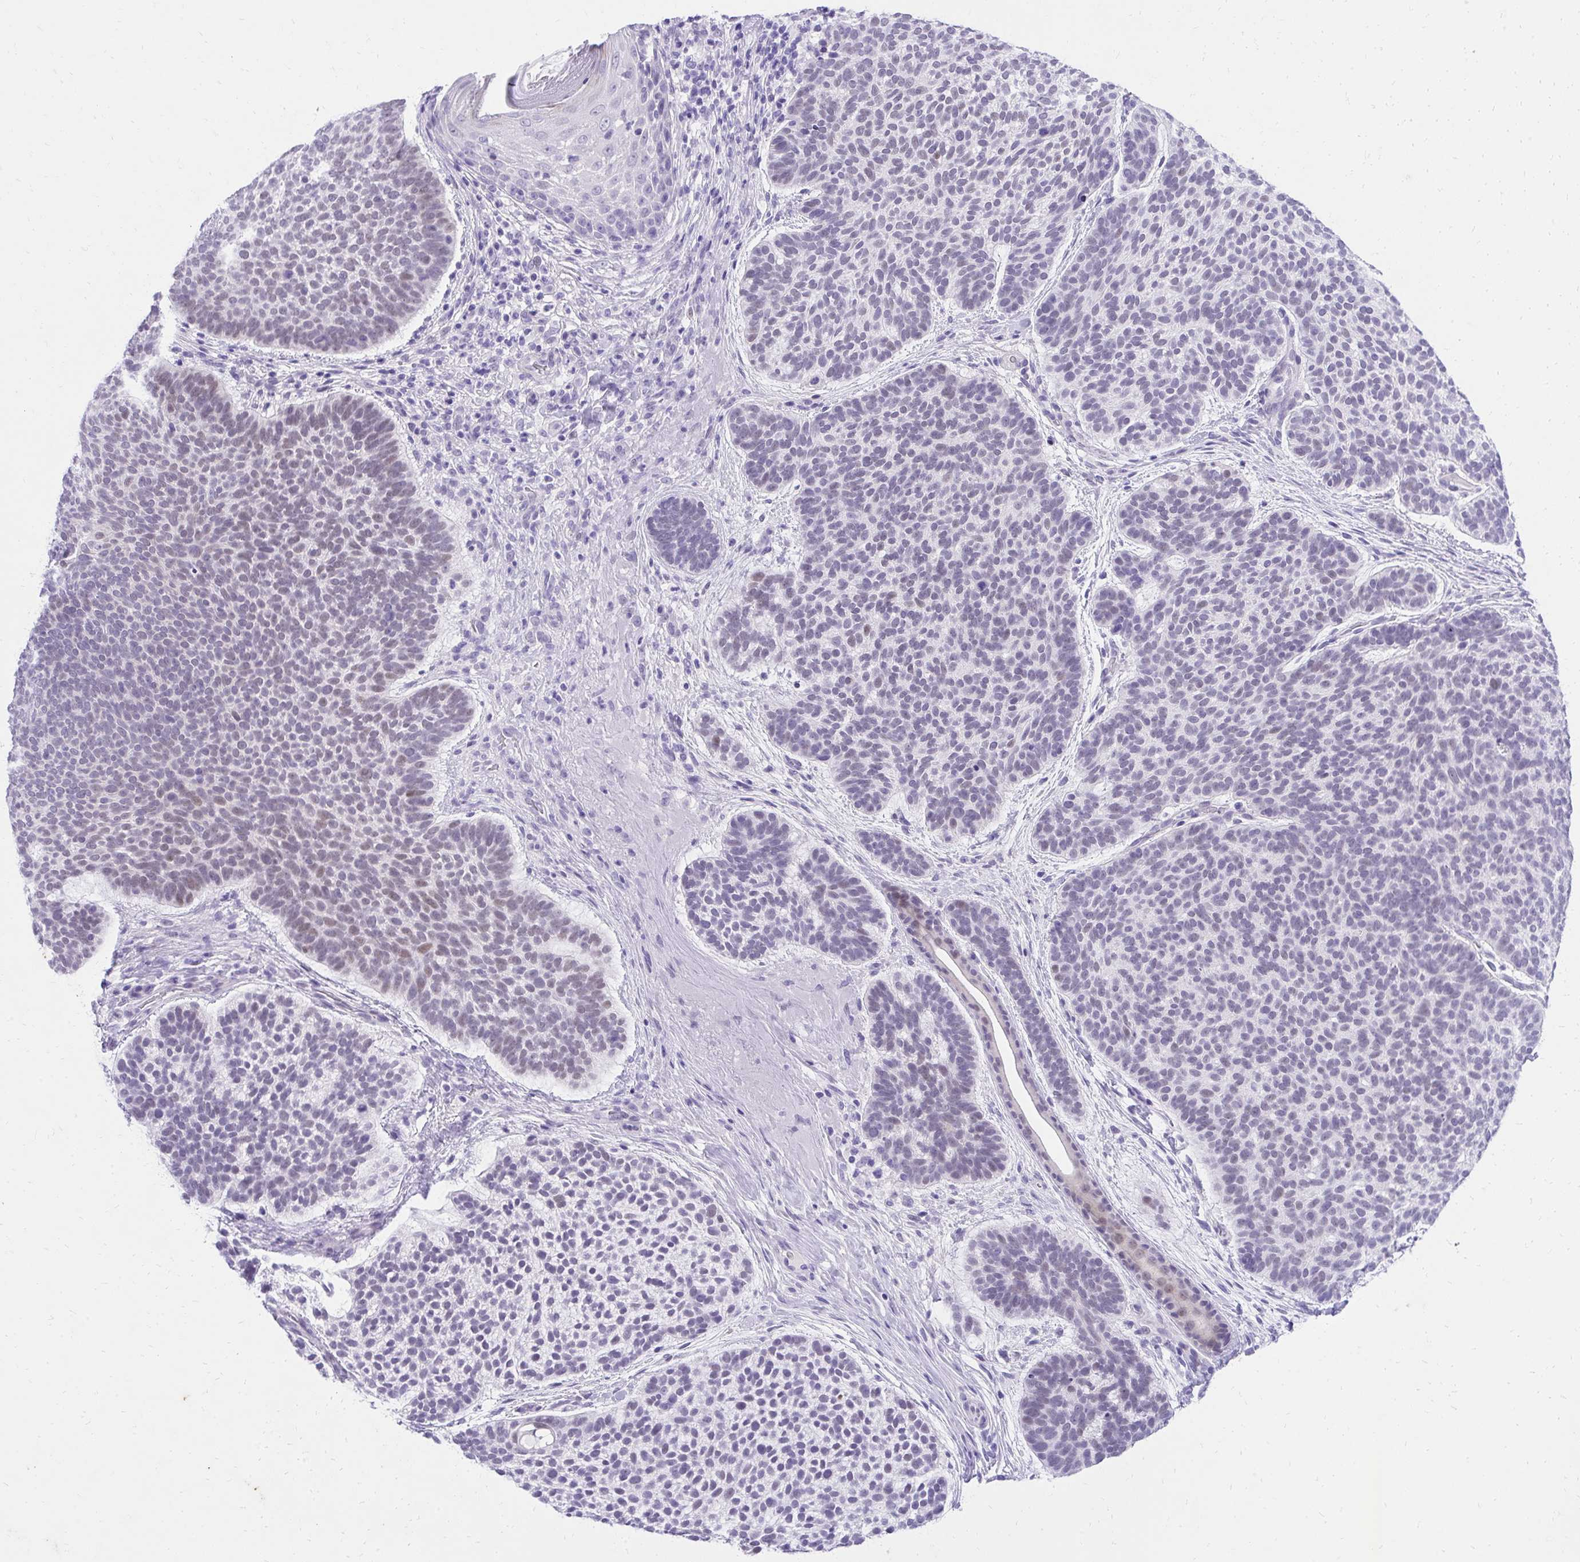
{"staining": {"intensity": "weak", "quantity": "<25%", "location": "nuclear"}, "tissue": "skin cancer", "cell_type": "Tumor cells", "image_type": "cancer", "snomed": [{"axis": "morphology", "description": "Basal cell carcinoma"}, {"axis": "topography", "description": "Skin"}, {"axis": "topography", "description": "Skin of face"}], "caption": "DAB immunohistochemical staining of basal cell carcinoma (skin) demonstrates no significant staining in tumor cells. Nuclei are stained in blue.", "gene": "KLK1", "patient": {"sex": "male", "age": 73}}